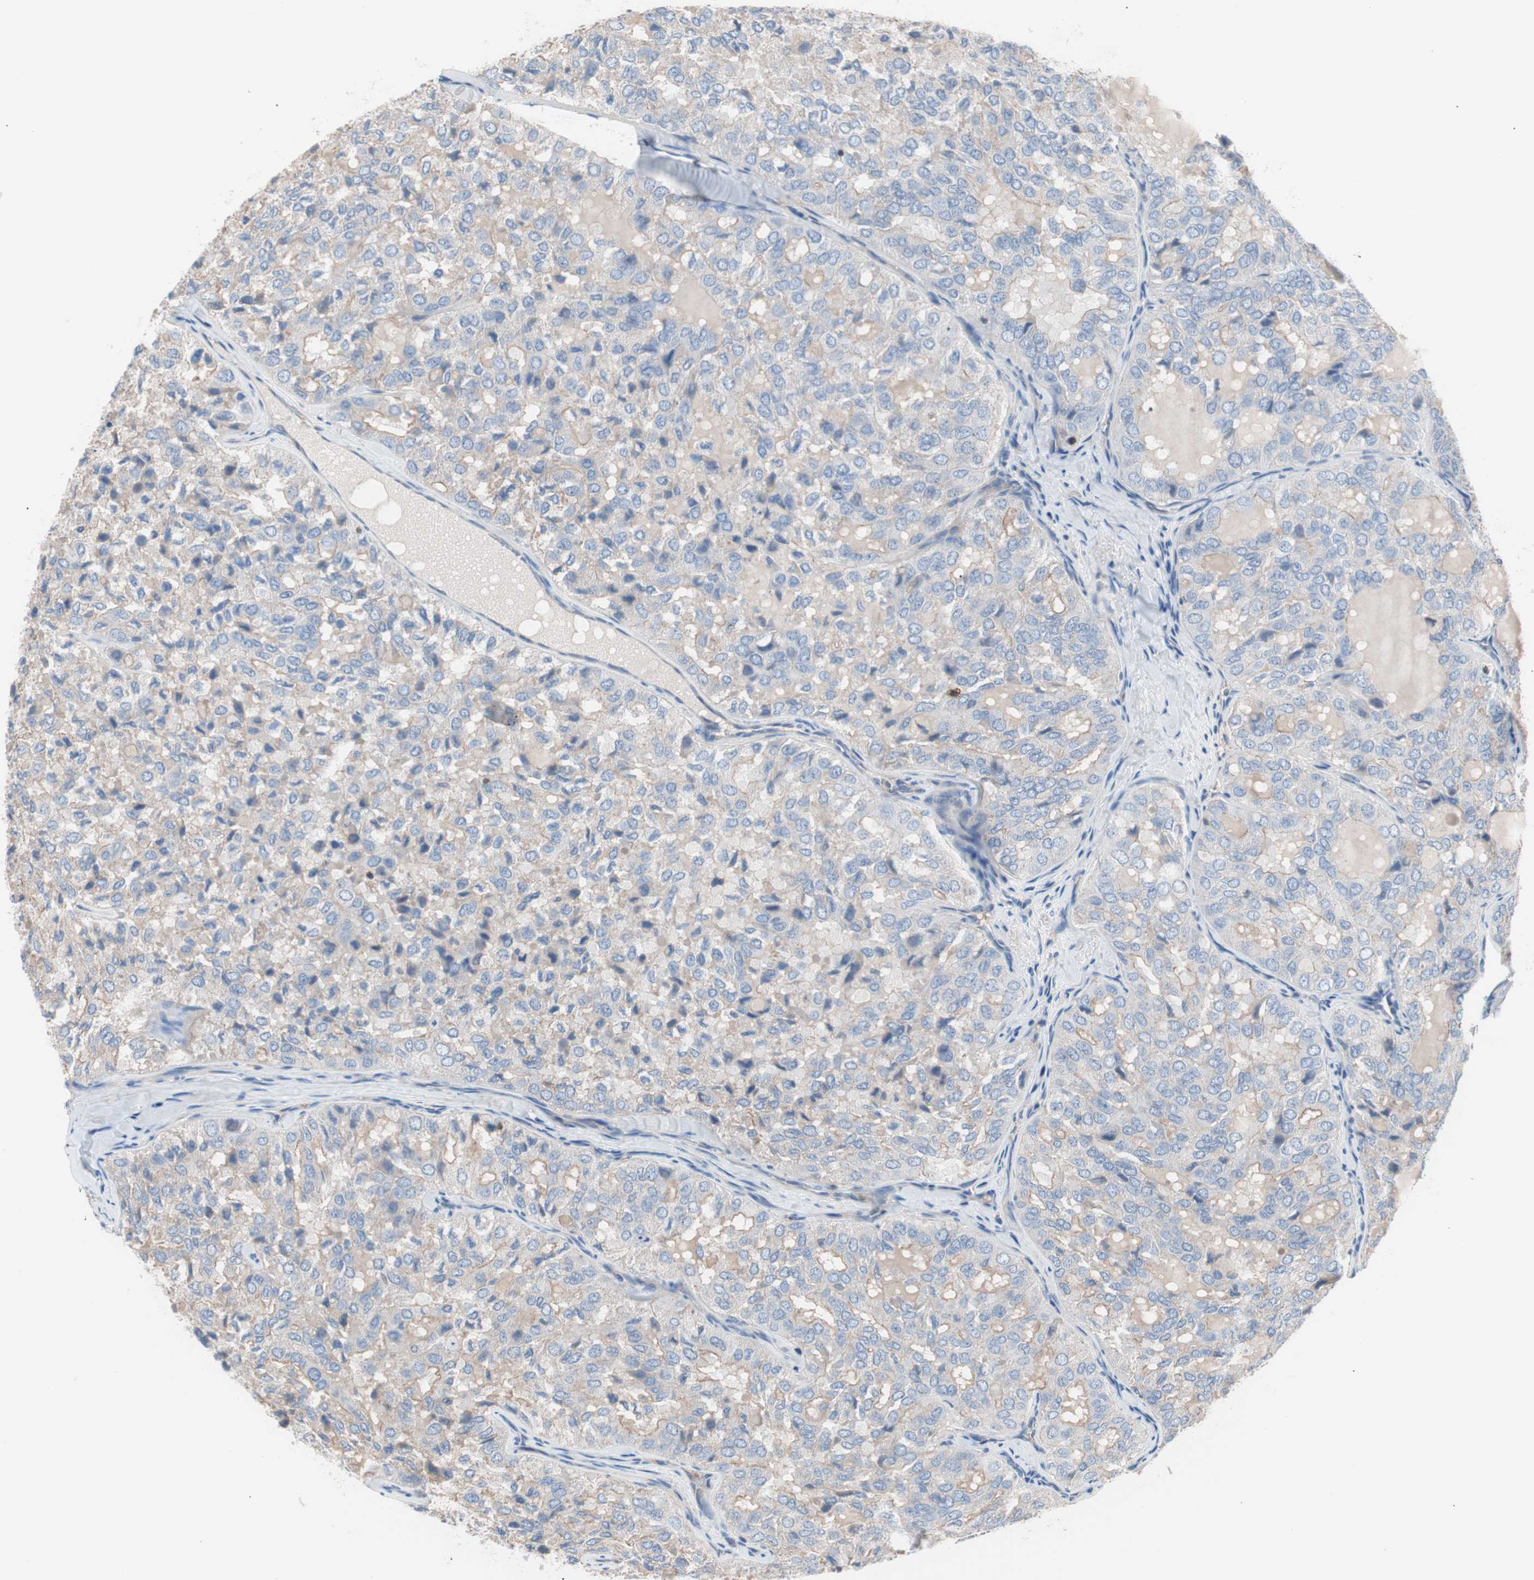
{"staining": {"intensity": "weak", "quantity": "25%-75%", "location": "cytoplasmic/membranous"}, "tissue": "thyroid cancer", "cell_type": "Tumor cells", "image_type": "cancer", "snomed": [{"axis": "morphology", "description": "Follicular adenoma carcinoma, NOS"}, {"axis": "topography", "description": "Thyroid gland"}], "caption": "About 25%-75% of tumor cells in thyroid cancer (follicular adenoma carcinoma) reveal weak cytoplasmic/membranous protein positivity as visualized by brown immunohistochemical staining.", "gene": "GPR160", "patient": {"sex": "male", "age": 75}}